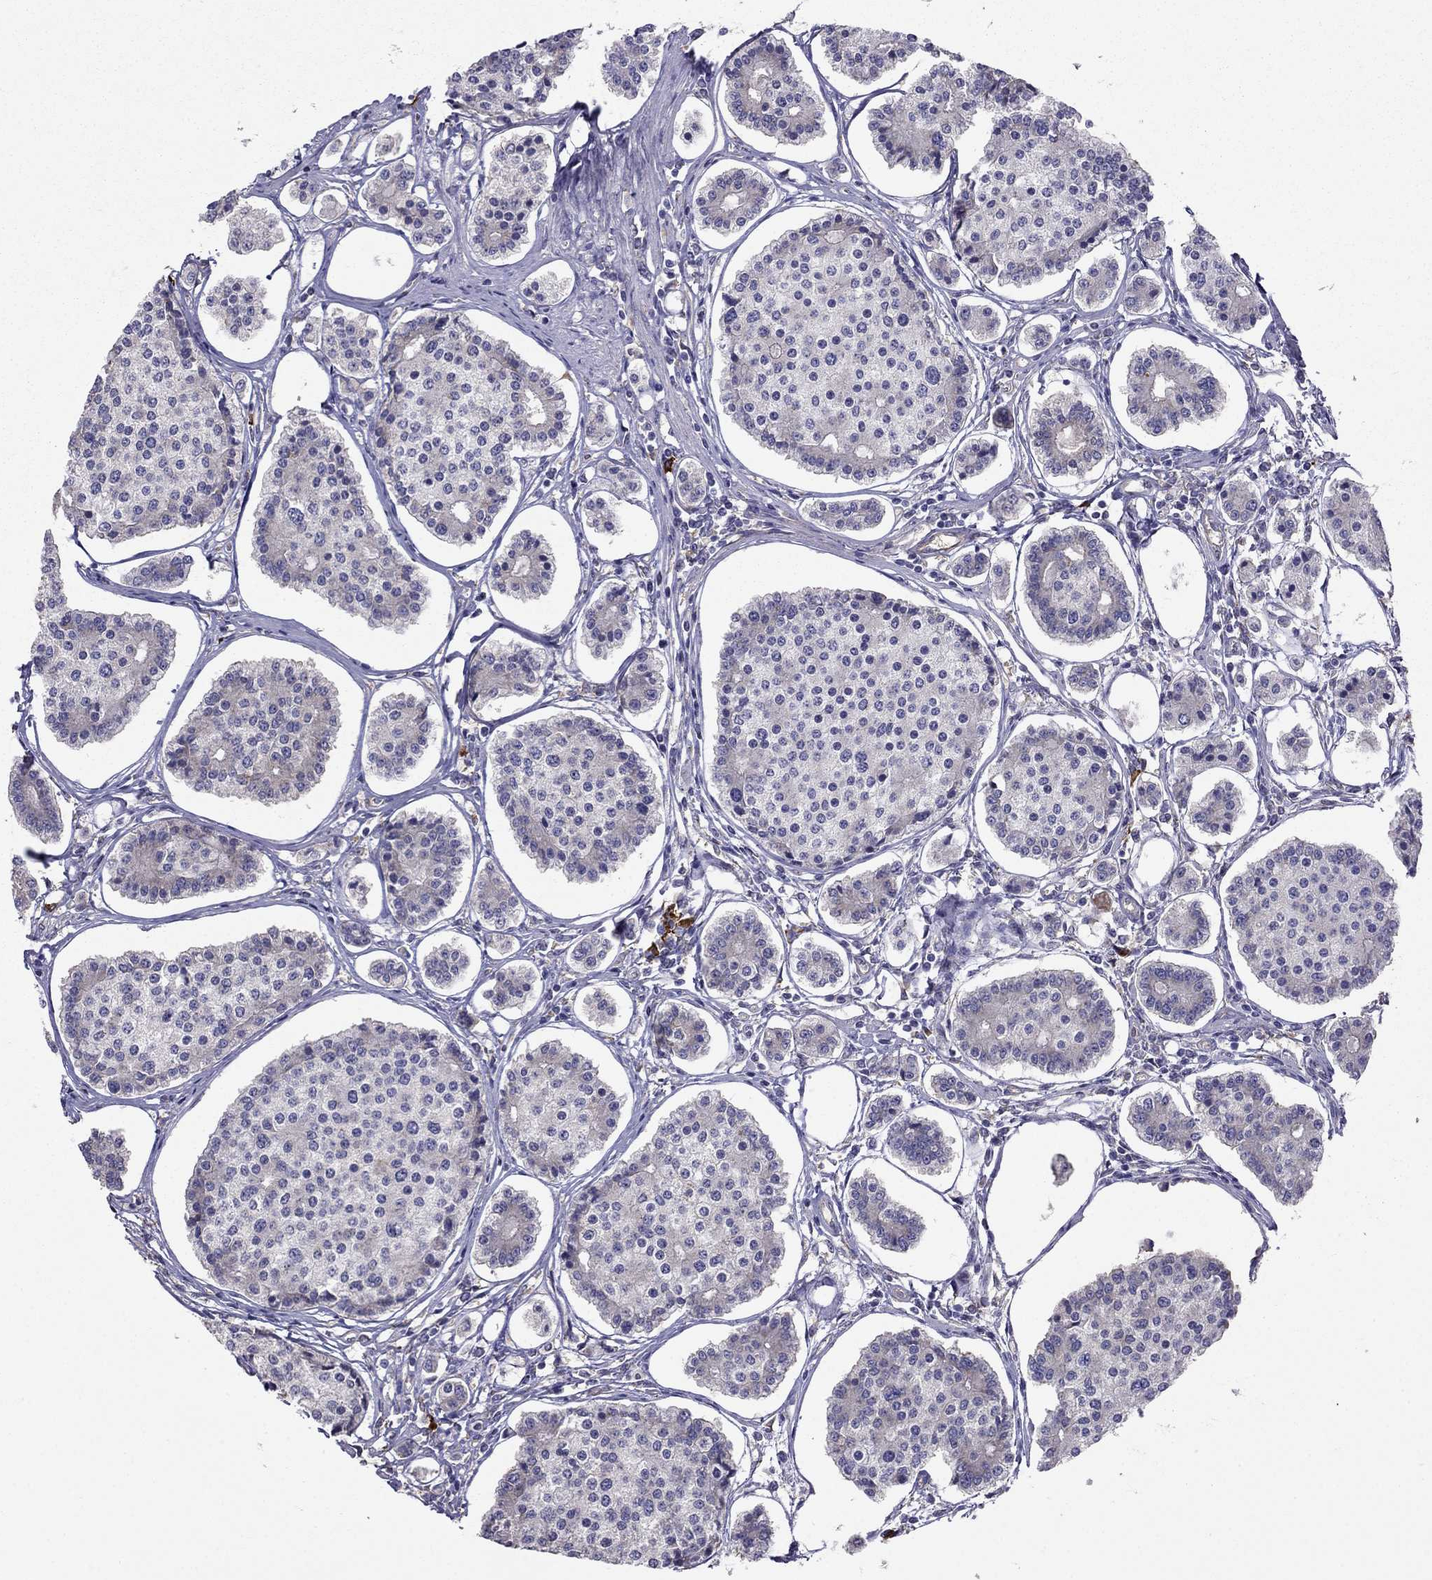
{"staining": {"intensity": "negative", "quantity": "none", "location": "none"}, "tissue": "carcinoid", "cell_type": "Tumor cells", "image_type": "cancer", "snomed": [{"axis": "morphology", "description": "Carcinoid, malignant, NOS"}, {"axis": "topography", "description": "Small intestine"}], "caption": "Immunohistochemical staining of carcinoid reveals no significant staining in tumor cells.", "gene": "LONRF2", "patient": {"sex": "female", "age": 65}}